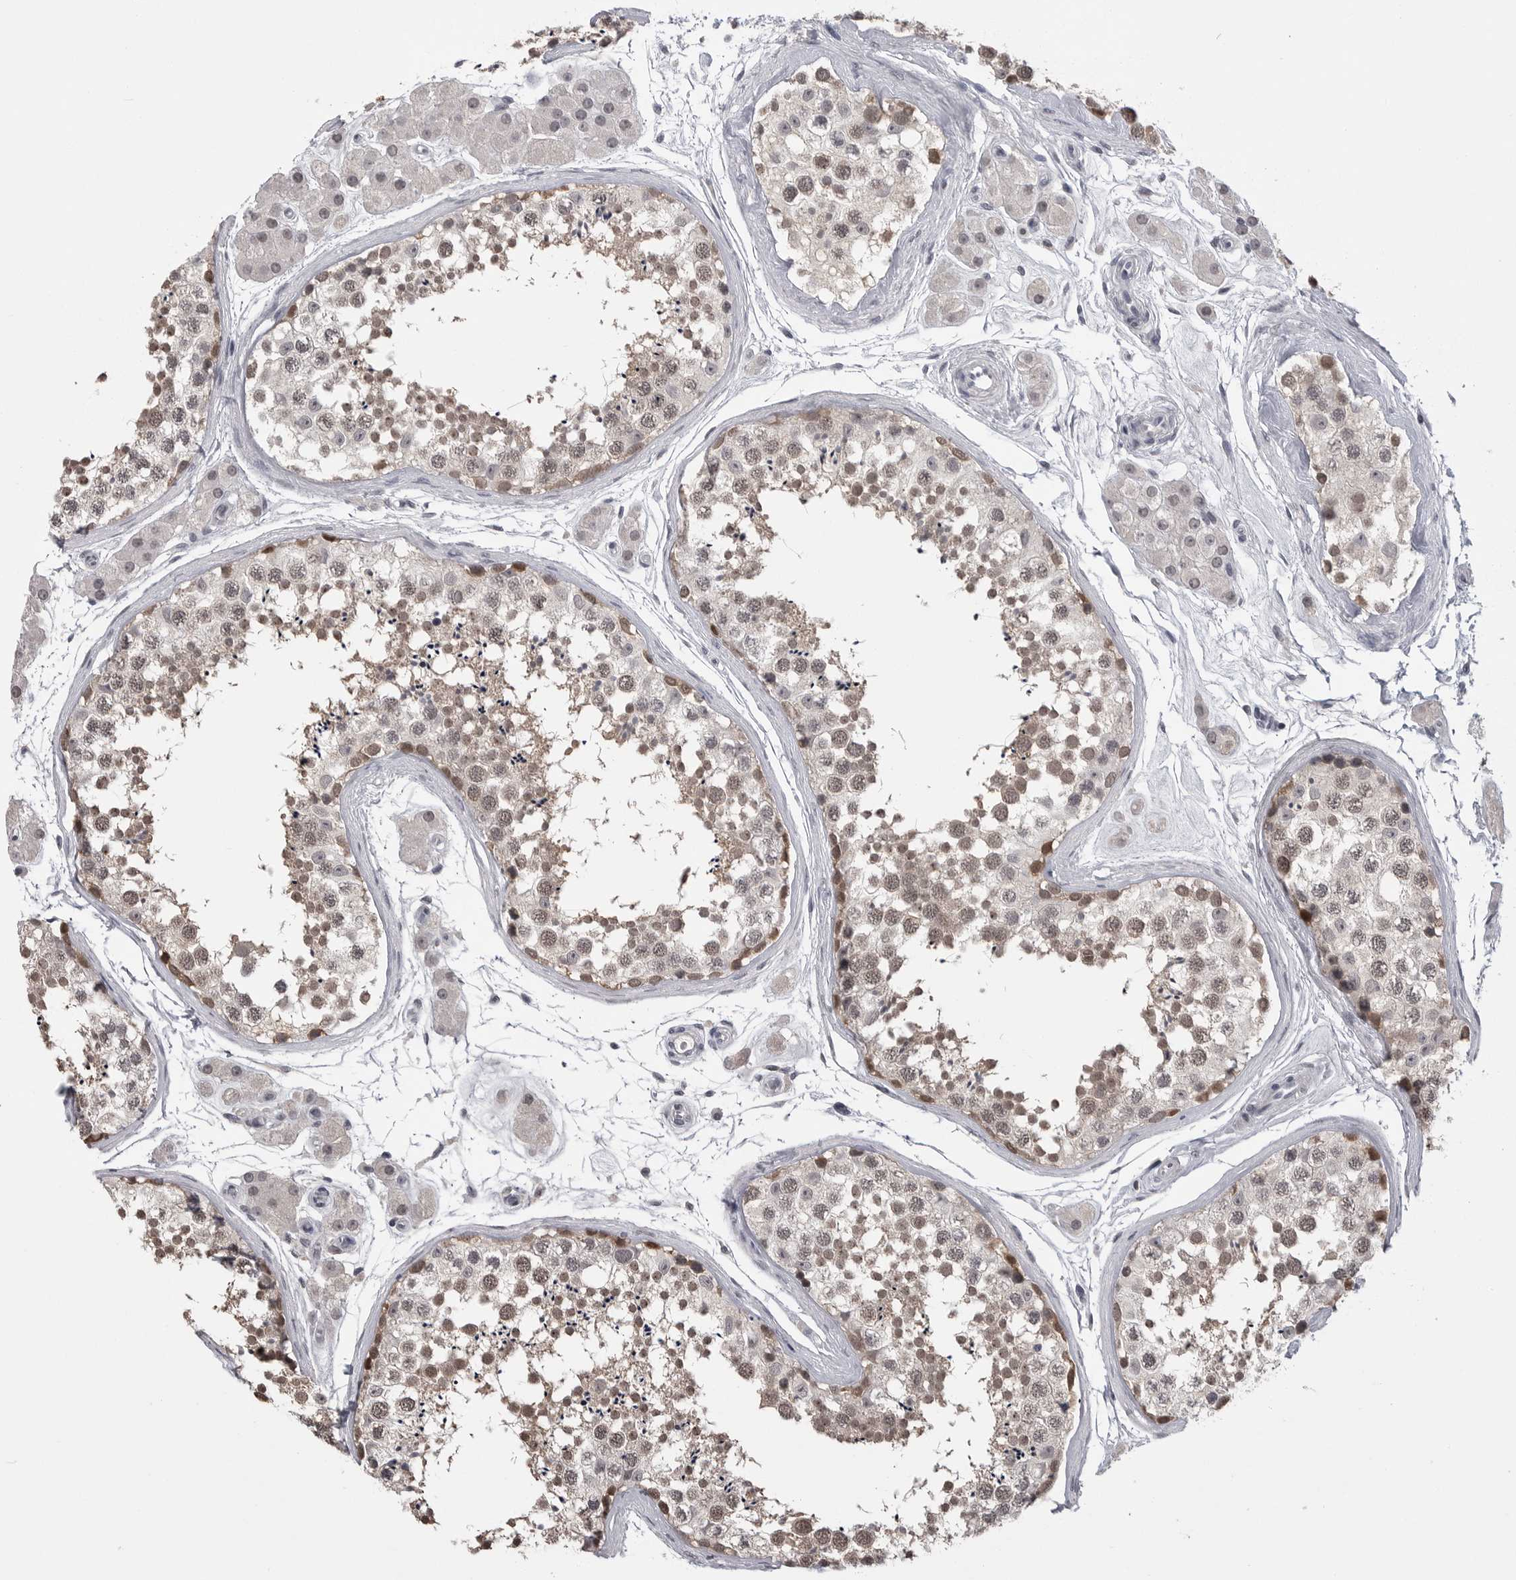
{"staining": {"intensity": "weak", "quantity": ">75%", "location": "nuclear"}, "tissue": "testis", "cell_type": "Cells in seminiferous ducts", "image_type": "normal", "snomed": [{"axis": "morphology", "description": "Normal tissue, NOS"}, {"axis": "topography", "description": "Testis"}], "caption": "Testis was stained to show a protein in brown. There is low levels of weak nuclear expression in approximately >75% of cells in seminiferous ducts. Nuclei are stained in blue.", "gene": "DLG2", "patient": {"sex": "male", "age": 56}}